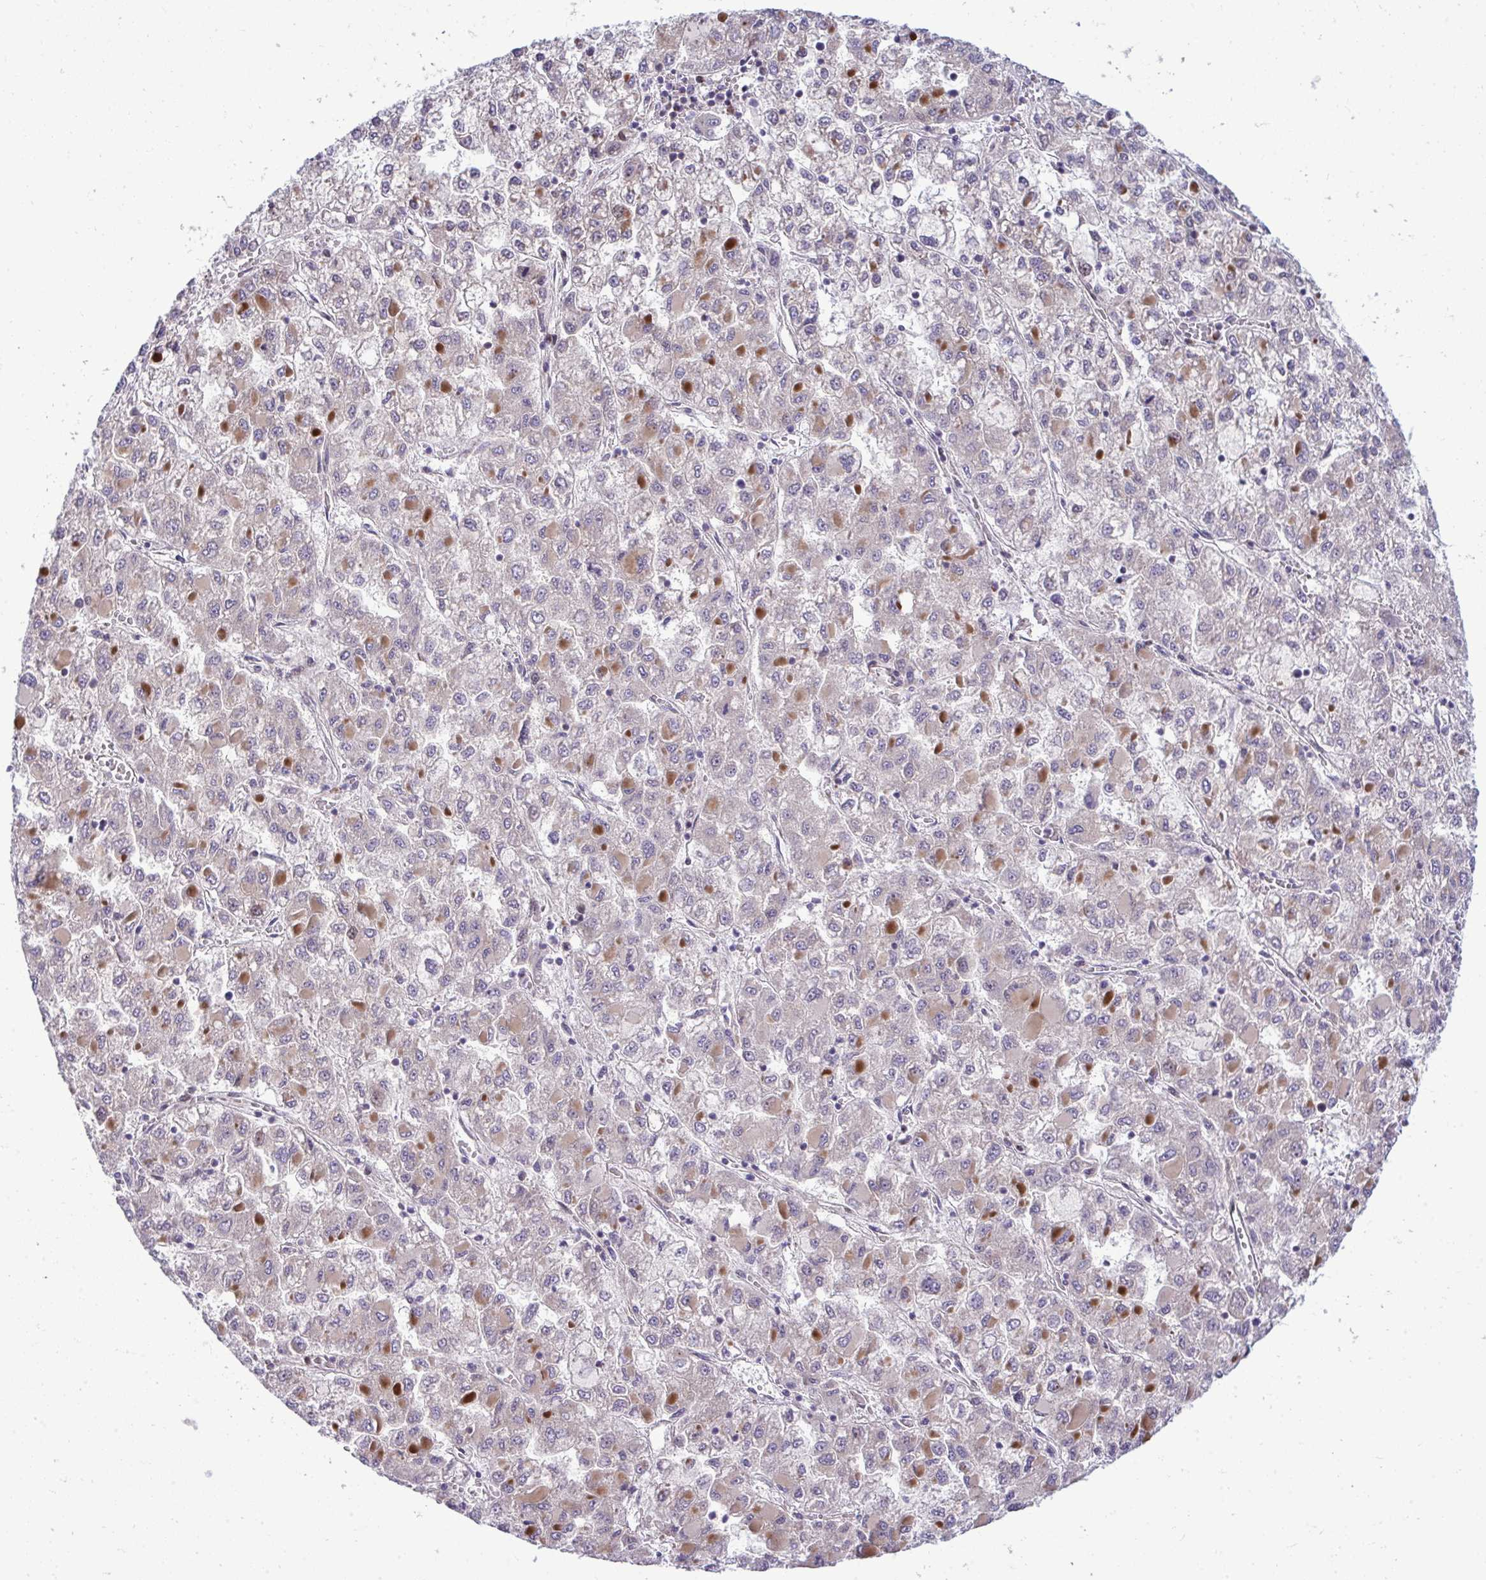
{"staining": {"intensity": "negative", "quantity": "none", "location": "none"}, "tissue": "liver cancer", "cell_type": "Tumor cells", "image_type": "cancer", "snomed": [{"axis": "morphology", "description": "Carcinoma, Hepatocellular, NOS"}, {"axis": "topography", "description": "Liver"}], "caption": "The immunohistochemistry (IHC) image has no significant staining in tumor cells of liver cancer (hepatocellular carcinoma) tissue.", "gene": "ZSCAN9", "patient": {"sex": "male", "age": 40}}